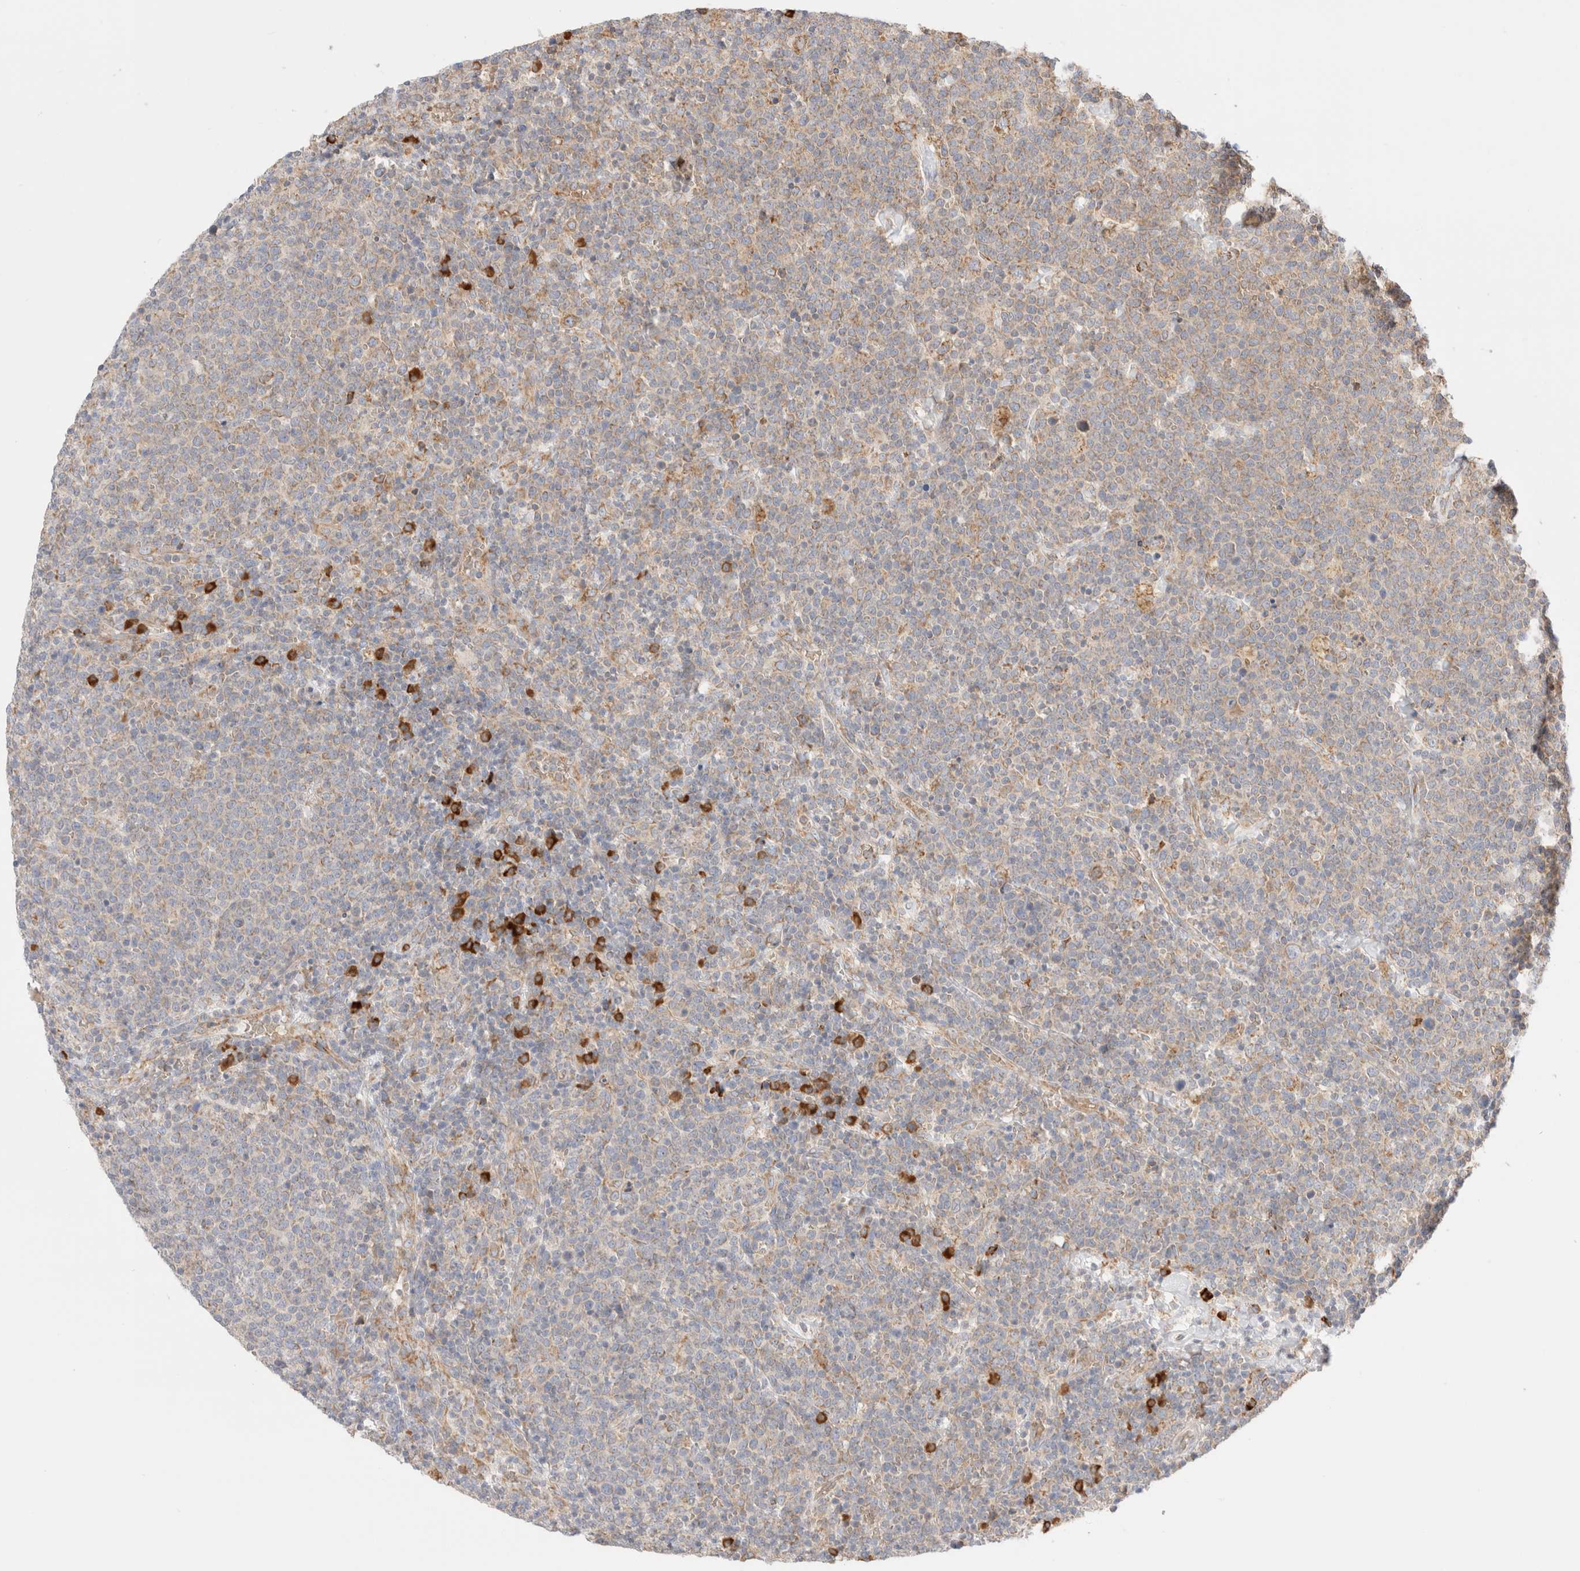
{"staining": {"intensity": "weak", "quantity": "<25%", "location": "cytoplasmic/membranous"}, "tissue": "lymphoma", "cell_type": "Tumor cells", "image_type": "cancer", "snomed": [{"axis": "morphology", "description": "Malignant lymphoma, non-Hodgkin's type, High grade"}, {"axis": "topography", "description": "Lymph node"}], "caption": "Lymphoma stained for a protein using immunohistochemistry (IHC) displays no expression tumor cells.", "gene": "UTS2B", "patient": {"sex": "male", "age": 61}}